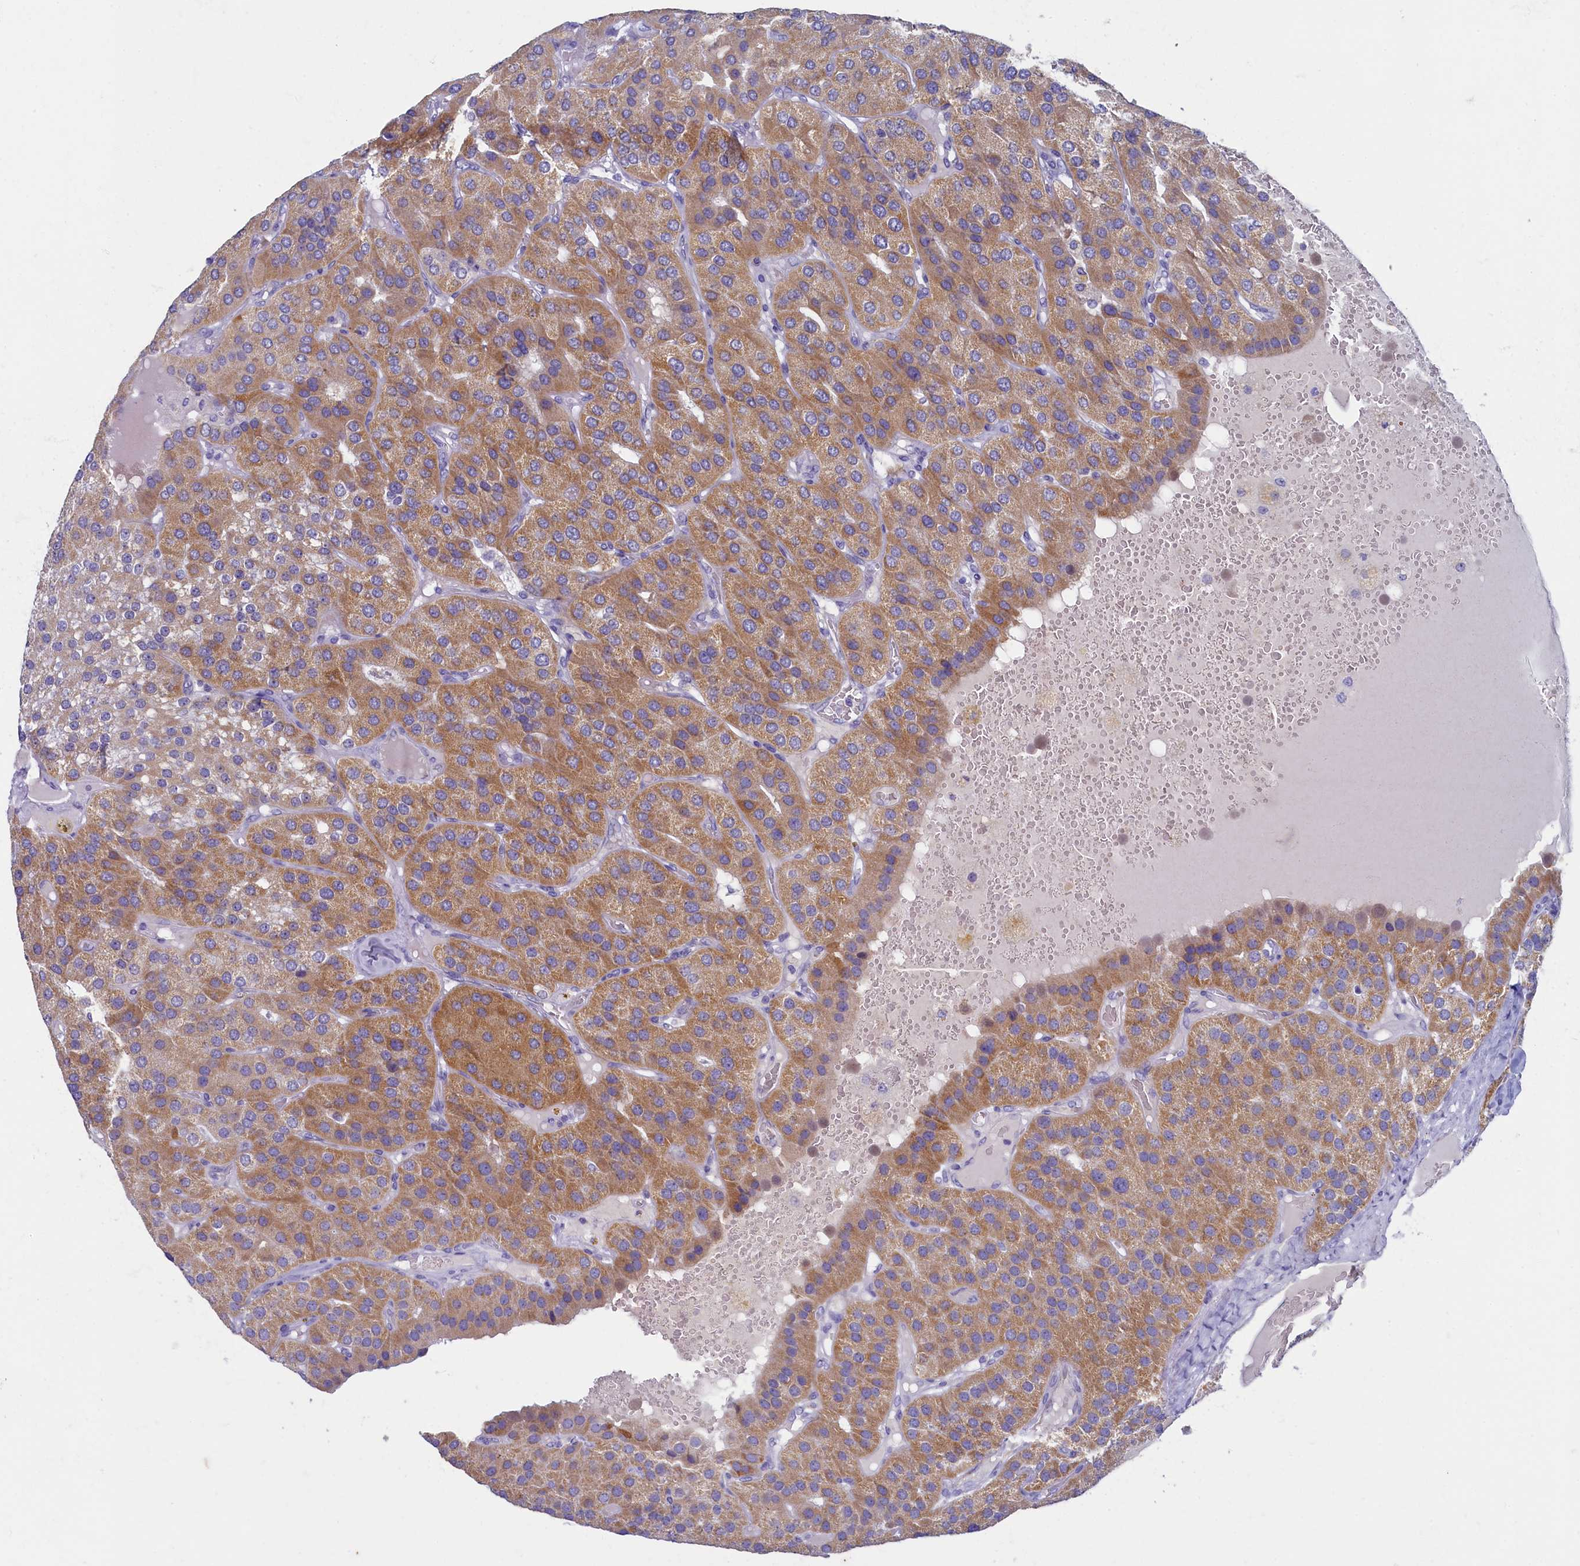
{"staining": {"intensity": "moderate", "quantity": ">75%", "location": "cytoplasmic/membranous"}, "tissue": "parathyroid gland", "cell_type": "Glandular cells", "image_type": "normal", "snomed": [{"axis": "morphology", "description": "Normal tissue, NOS"}, {"axis": "morphology", "description": "Adenoma, NOS"}, {"axis": "topography", "description": "Parathyroid gland"}], "caption": "Protein staining by immunohistochemistry (IHC) demonstrates moderate cytoplasmic/membranous expression in about >75% of glandular cells in benign parathyroid gland.", "gene": "OCIAD2", "patient": {"sex": "female", "age": 86}}